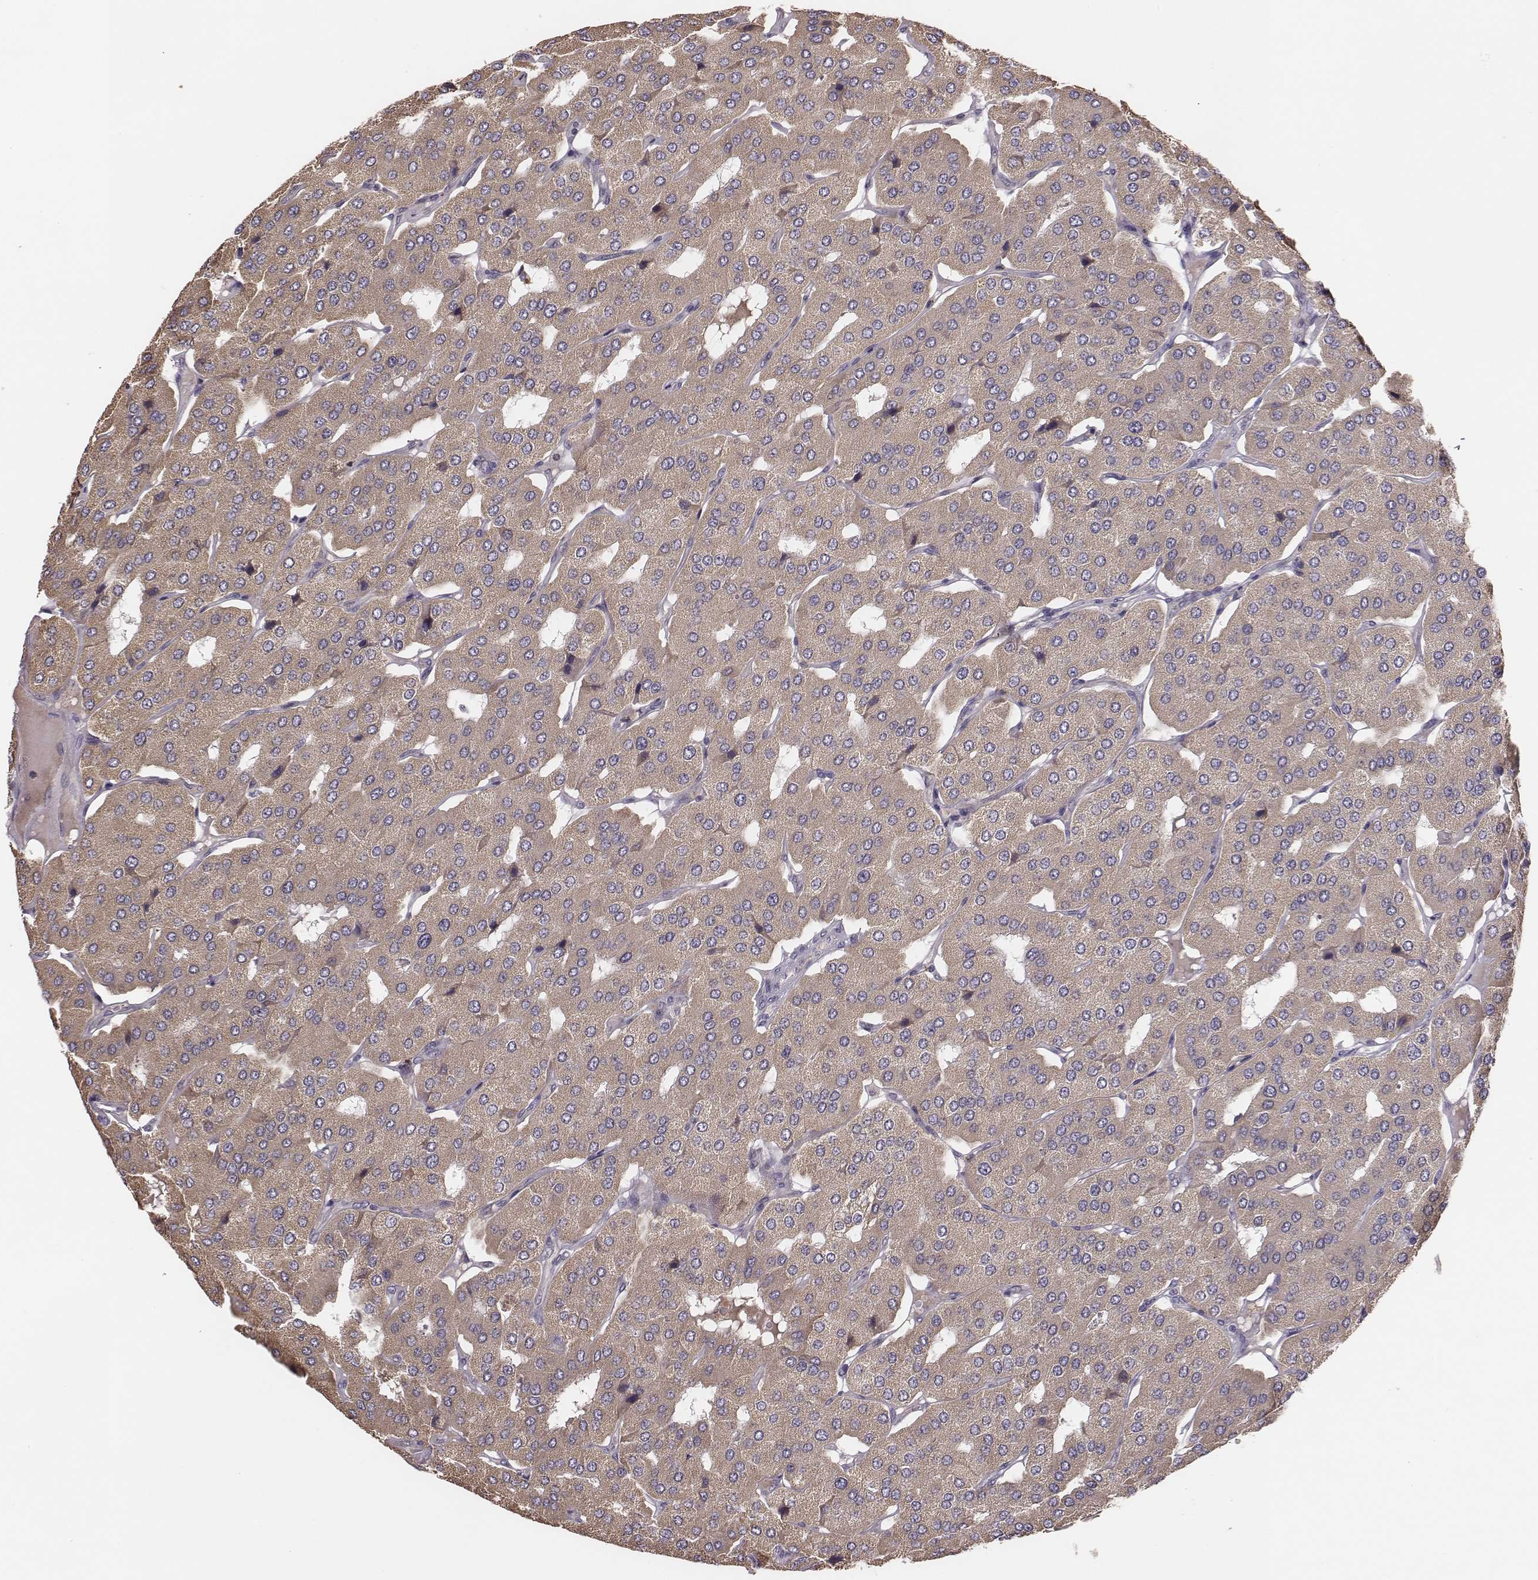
{"staining": {"intensity": "weak", "quantity": ">75%", "location": "cytoplasmic/membranous"}, "tissue": "parathyroid gland", "cell_type": "Glandular cells", "image_type": "normal", "snomed": [{"axis": "morphology", "description": "Normal tissue, NOS"}, {"axis": "morphology", "description": "Adenoma, NOS"}, {"axis": "topography", "description": "Parathyroid gland"}], "caption": "Brown immunohistochemical staining in unremarkable human parathyroid gland shows weak cytoplasmic/membranous expression in about >75% of glandular cells. (DAB (3,3'-diaminobenzidine) IHC, brown staining for protein, blue staining for nuclei).", "gene": "HAVCR1", "patient": {"sex": "female", "age": 86}}